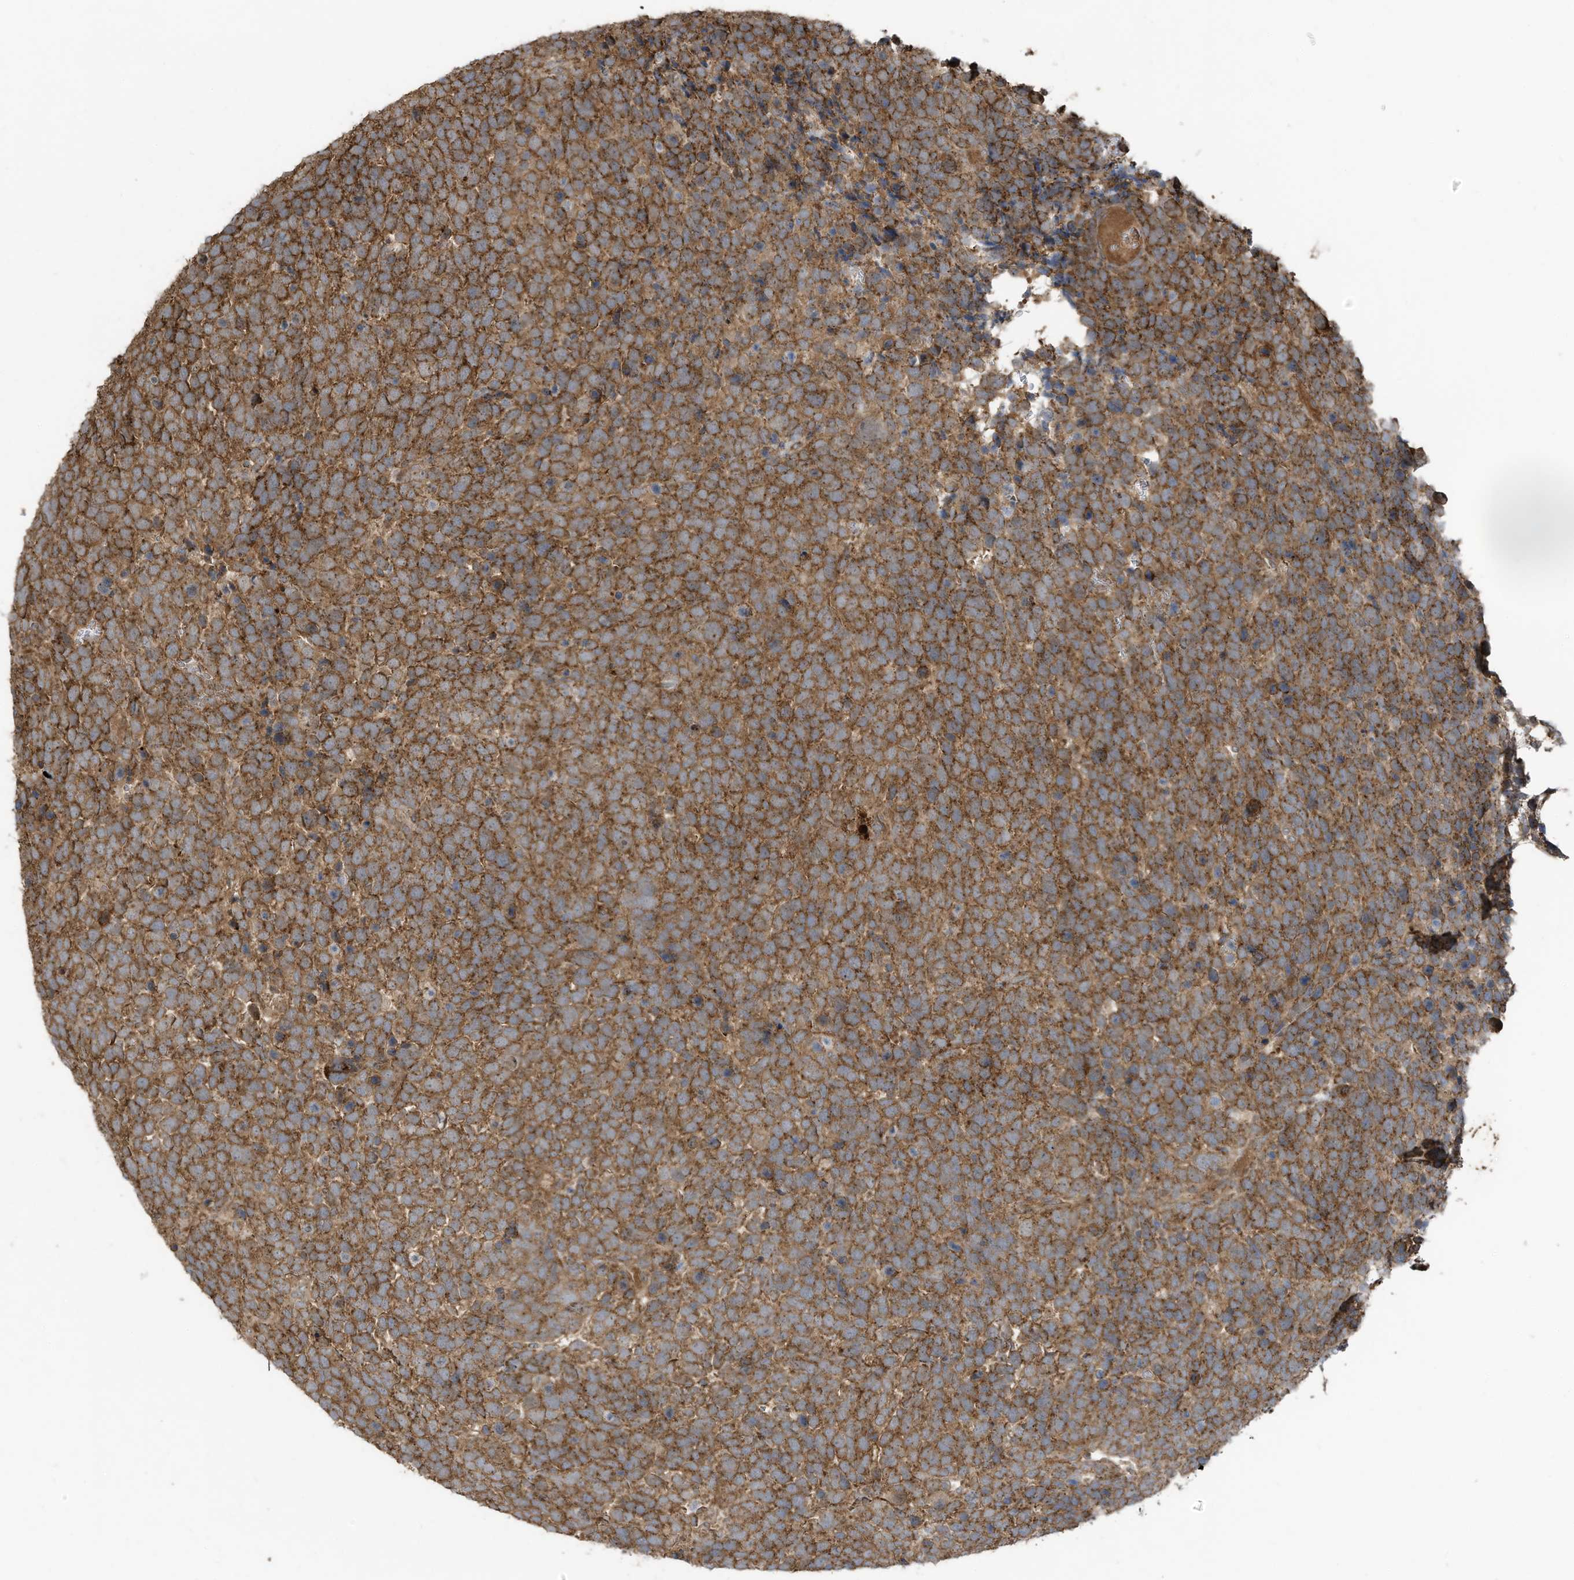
{"staining": {"intensity": "strong", "quantity": ">75%", "location": "cytoplasmic/membranous"}, "tissue": "urothelial cancer", "cell_type": "Tumor cells", "image_type": "cancer", "snomed": [{"axis": "morphology", "description": "Urothelial carcinoma, High grade"}, {"axis": "topography", "description": "Urinary bladder"}], "caption": "IHC of human high-grade urothelial carcinoma exhibits high levels of strong cytoplasmic/membranous expression in about >75% of tumor cells. The protein of interest is stained brown, and the nuclei are stained in blue (DAB (3,3'-diaminobenzidine) IHC with brightfield microscopy, high magnification).", "gene": "C2orf74", "patient": {"sex": "female", "age": 82}}